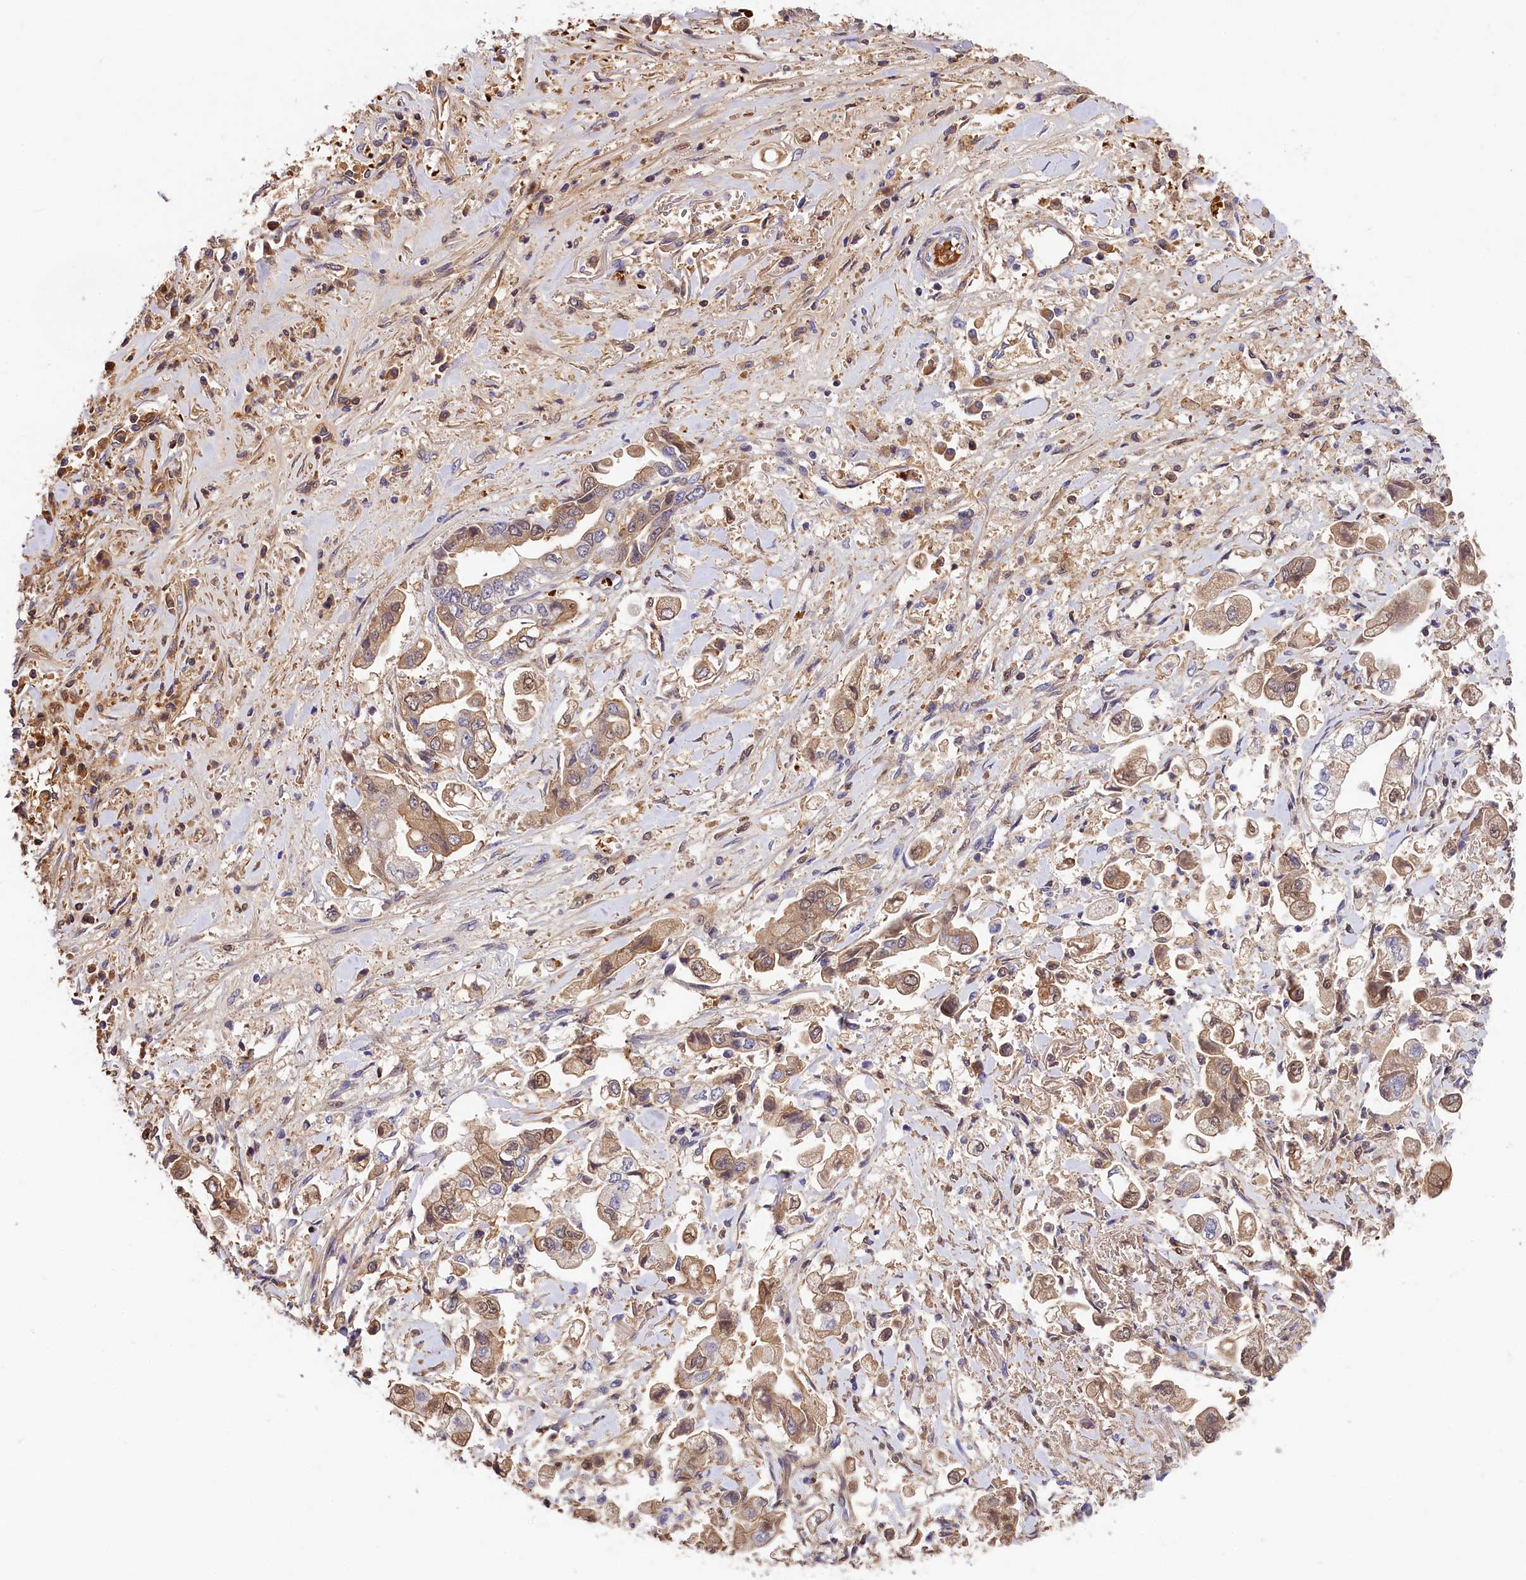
{"staining": {"intensity": "weak", "quantity": "25%-75%", "location": "cytoplasmic/membranous"}, "tissue": "stomach cancer", "cell_type": "Tumor cells", "image_type": "cancer", "snomed": [{"axis": "morphology", "description": "Adenocarcinoma, NOS"}, {"axis": "topography", "description": "Stomach"}], "caption": "About 25%-75% of tumor cells in human stomach adenocarcinoma demonstrate weak cytoplasmic/membranous protein staining as visualized by brown immunohistochemical staining.", "gene": "PHAF1", "patient": {"sex": "male", "age": 62}}